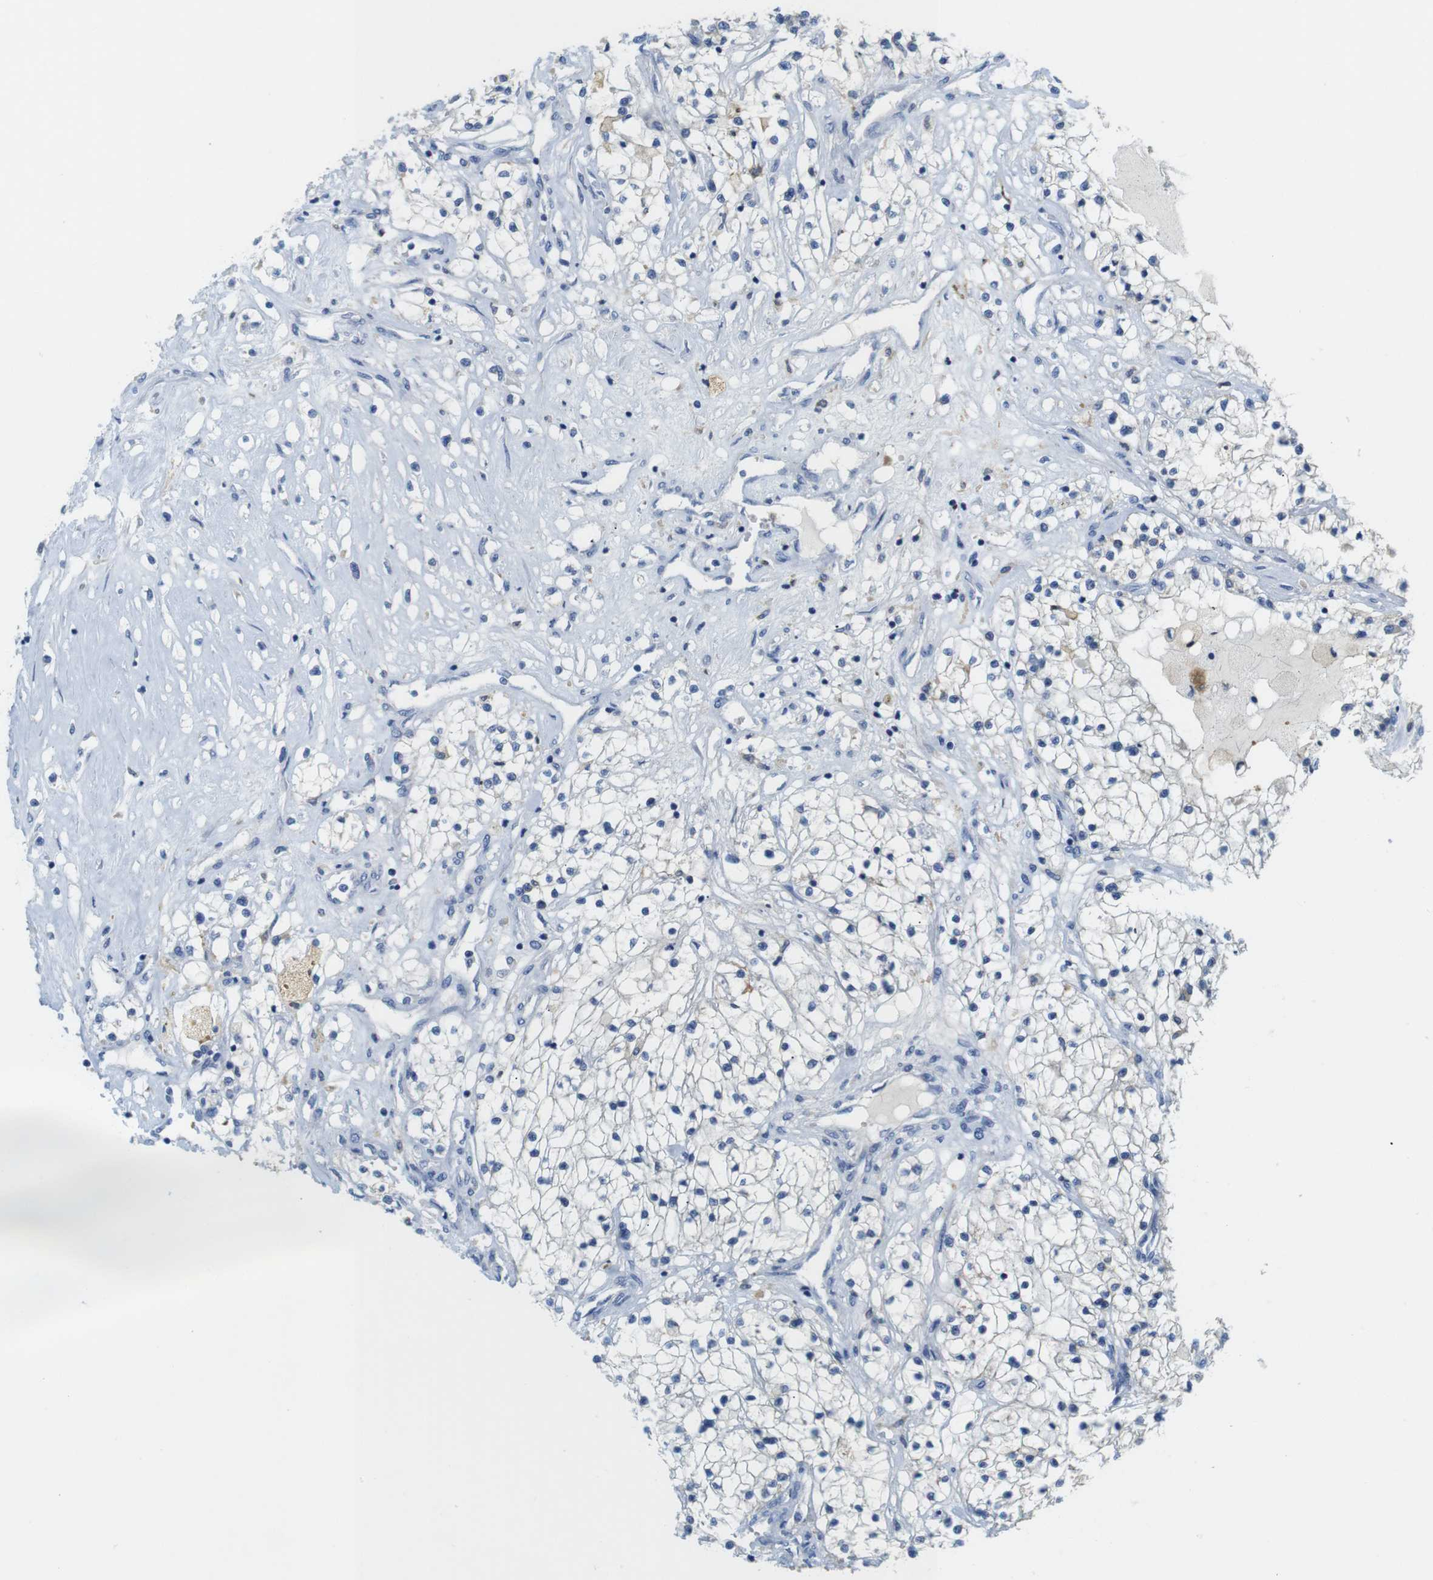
{"staining": {"intensity": "moderate", "quantity": "<25%", "location": "cytoplasmic/membranous"}, "tissue": "renal cancer", "cell_type": "Tumor cells", "image_type": "cancer", "snomed": [{"axis": "morphology", "description": "Adenocarcinoma, NOS"}, {"axis": "topography", "description": "Kidney"}], "caption": "The immunohistochemical stain labels moderate cytoplasmic/membranous expression in tumor cells of adenocarcinoma (renal) tissue.", "gene": "NEBL", "patient": {"sex": "male", "age": 68}}